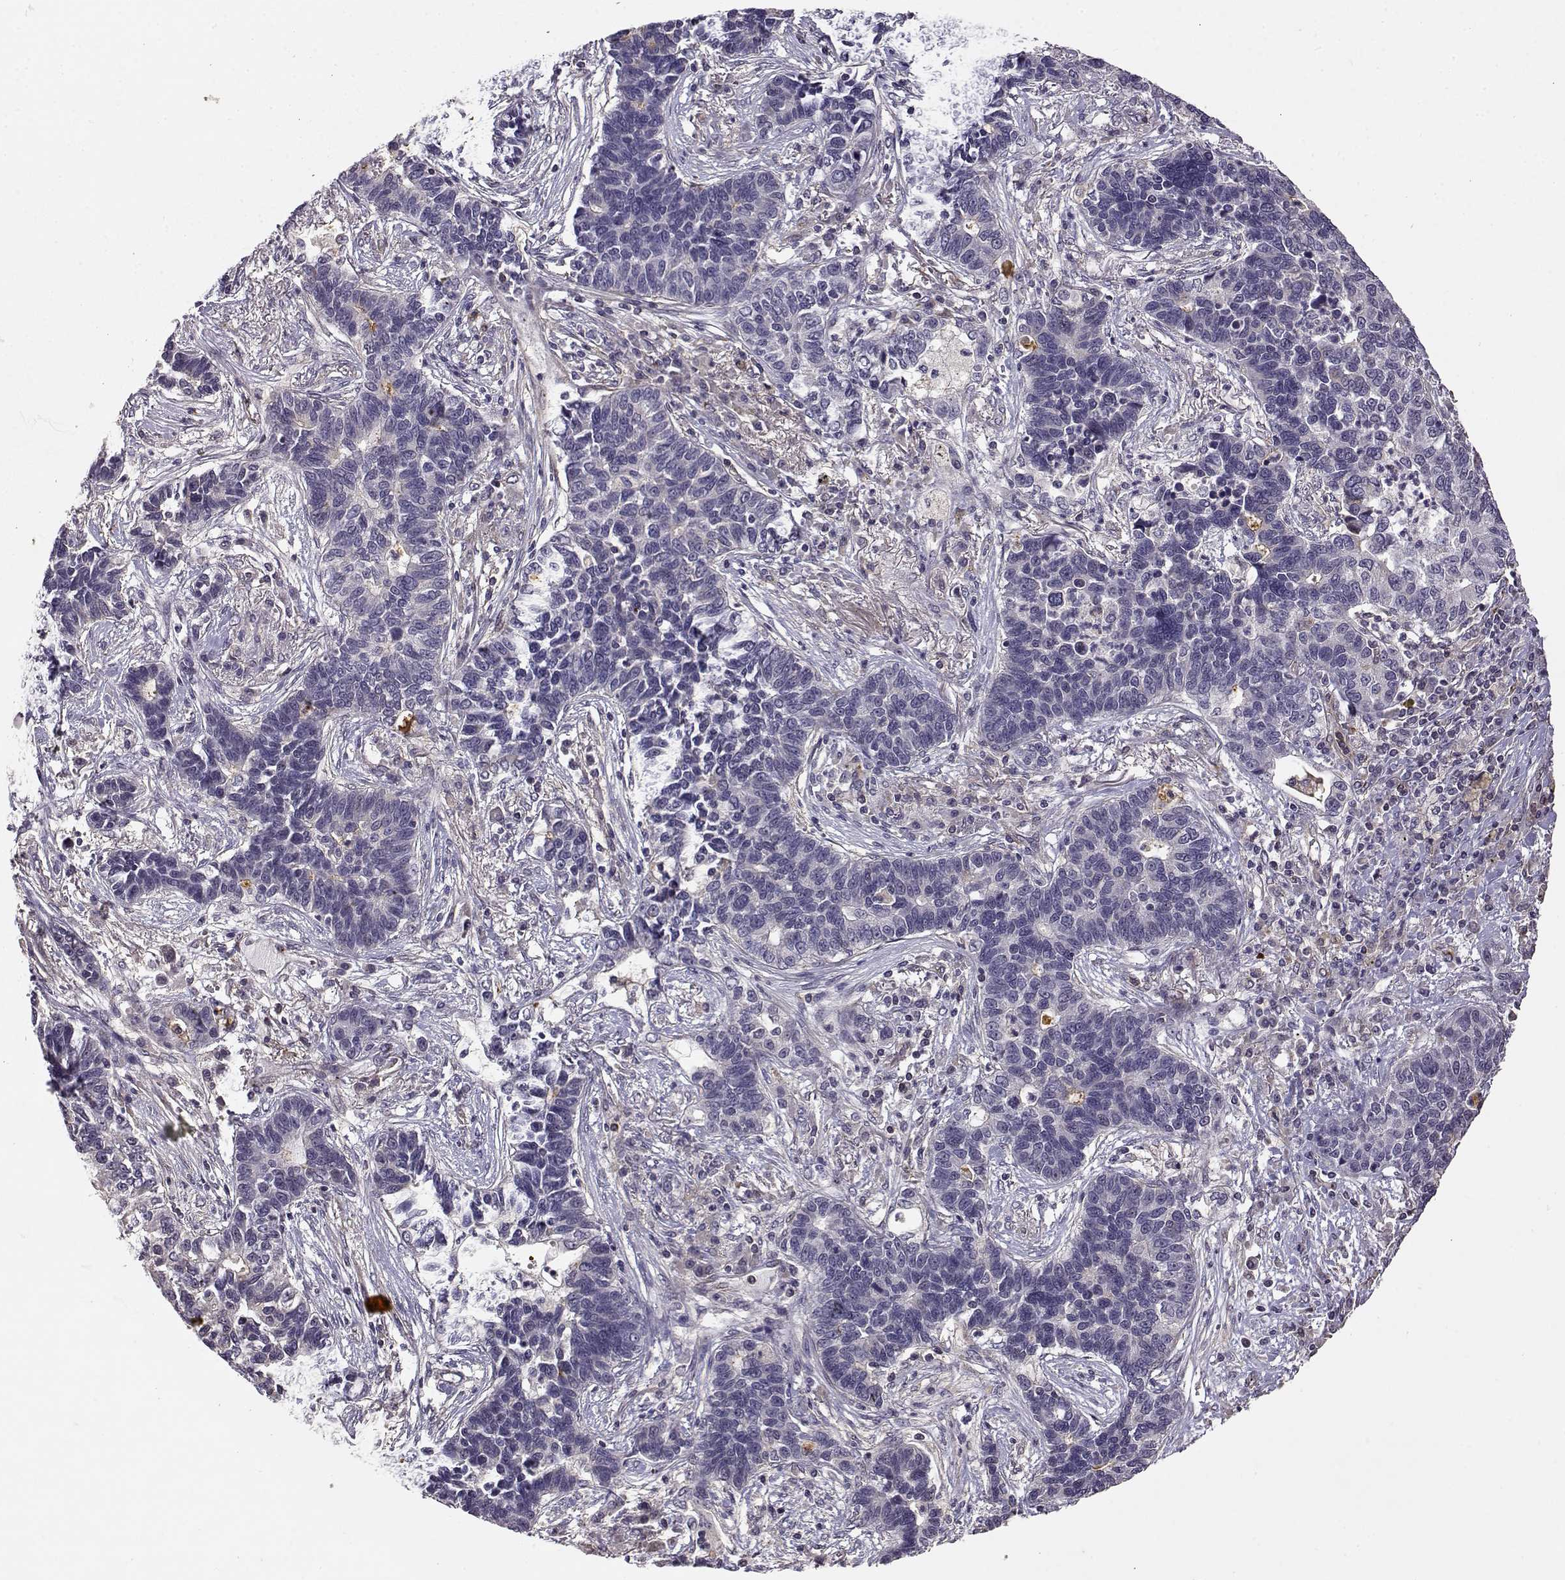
{"staining": {"intensity": "negative", "quantity": "none", "location": "none"}, "tissue": "lung cancer", "cell_type": "Tumor cells", "image_type": "cancer", "snomed": [{"axis": "morphology", "description": "Adenocarcinoma, NOS"}, {"axis": "topography", "description": "Lung"}], "caption": "Tumor cells show no significant protein positivity in lung cancer (adenocarcinoma).", "gene": "IFITM1", "patient": {"sex": "female", "age": 57}}